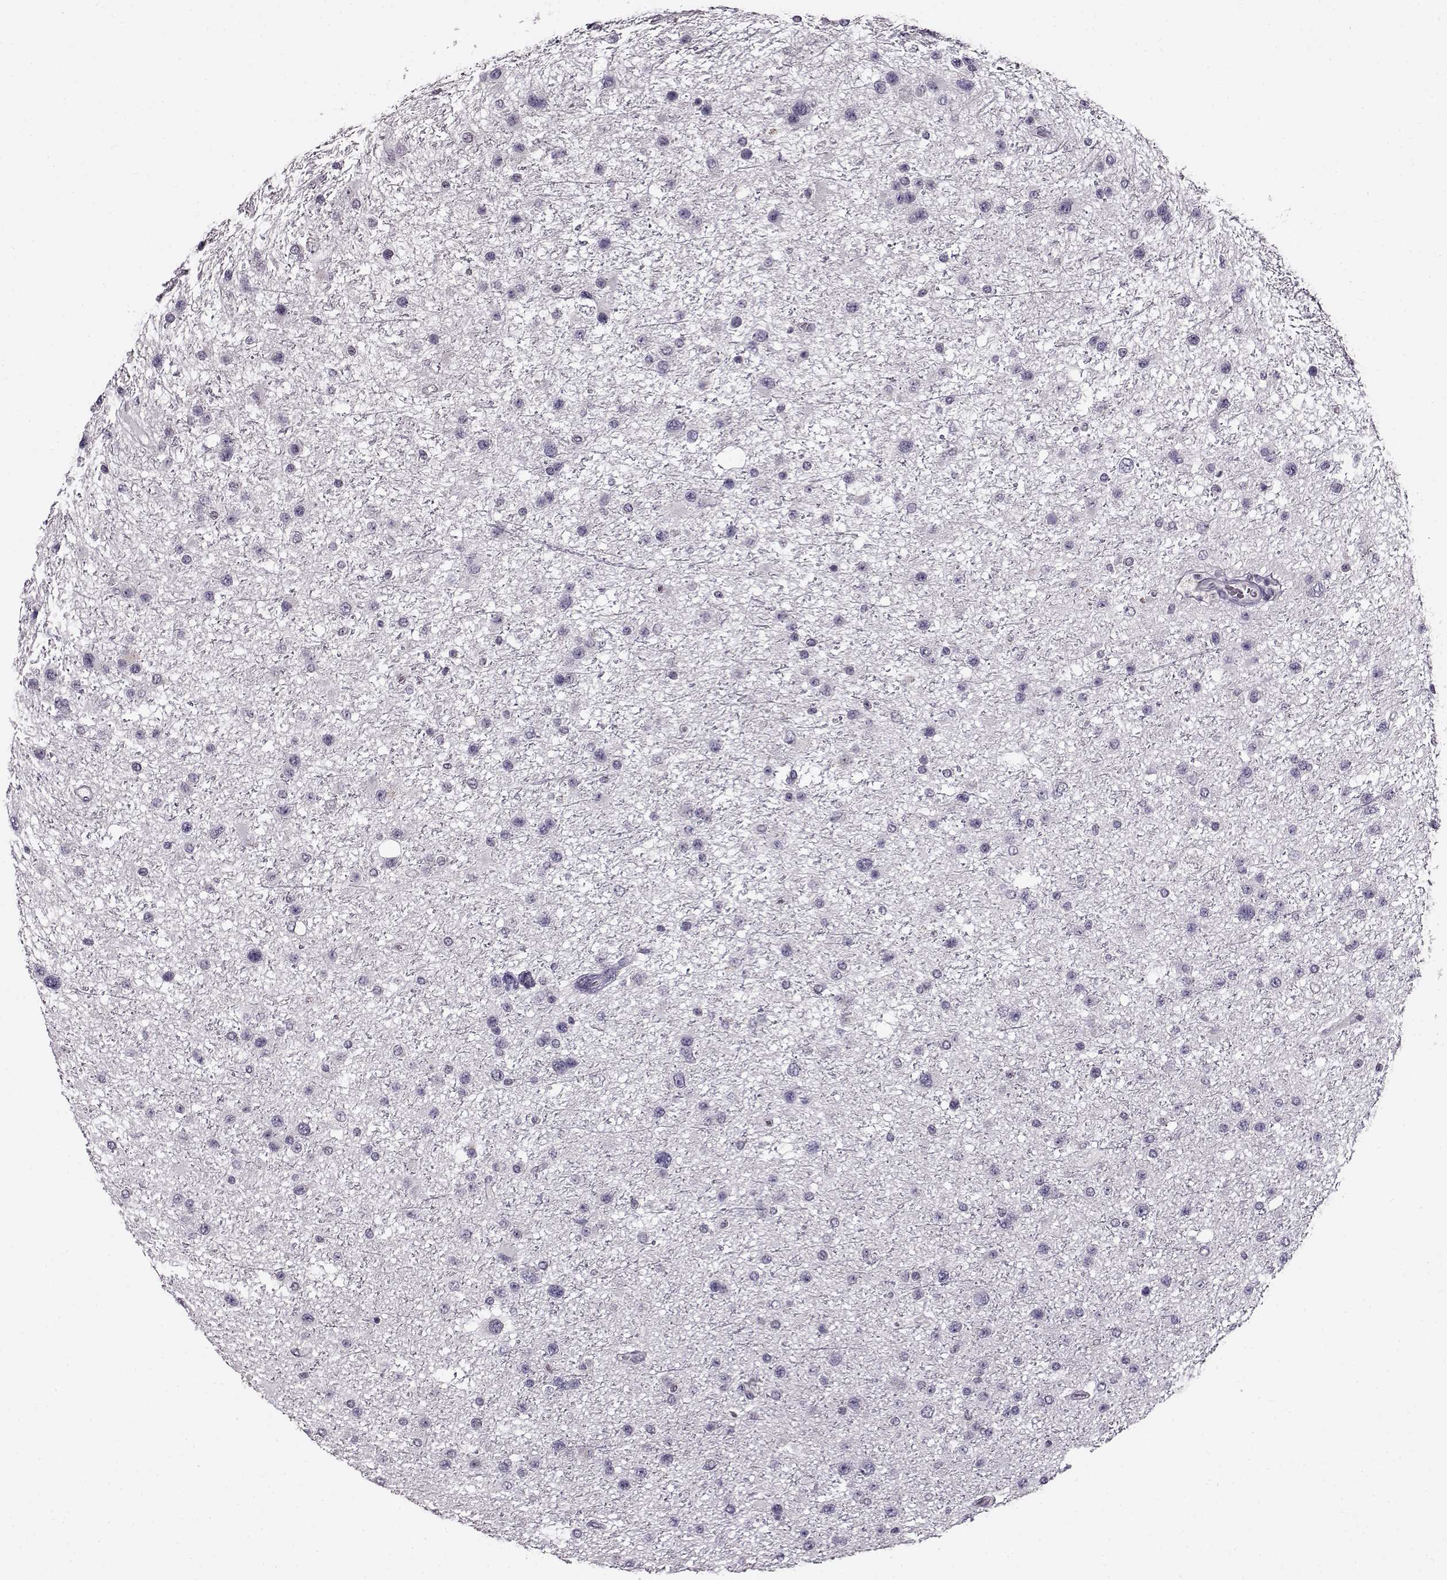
{"staining": {"intensity": "negative", "quantity": "none", "location": "none"}, "tissue": "glioma", "cell_type": "Tumor cells", "image_type": "cancer", "snomed": [{"axis": "morphology", "description": "Glioma, malignant, Low grade"}, {"axis": "topography", "description": "Brain"}], "caption": "Immunohistochemistry (IHC) photomicrograph of glioma stained for a protein (brown), which reveals no staining in tumor cells.", "gene": "RP1L1", "patient": {"sex": "female", "age": 32}}